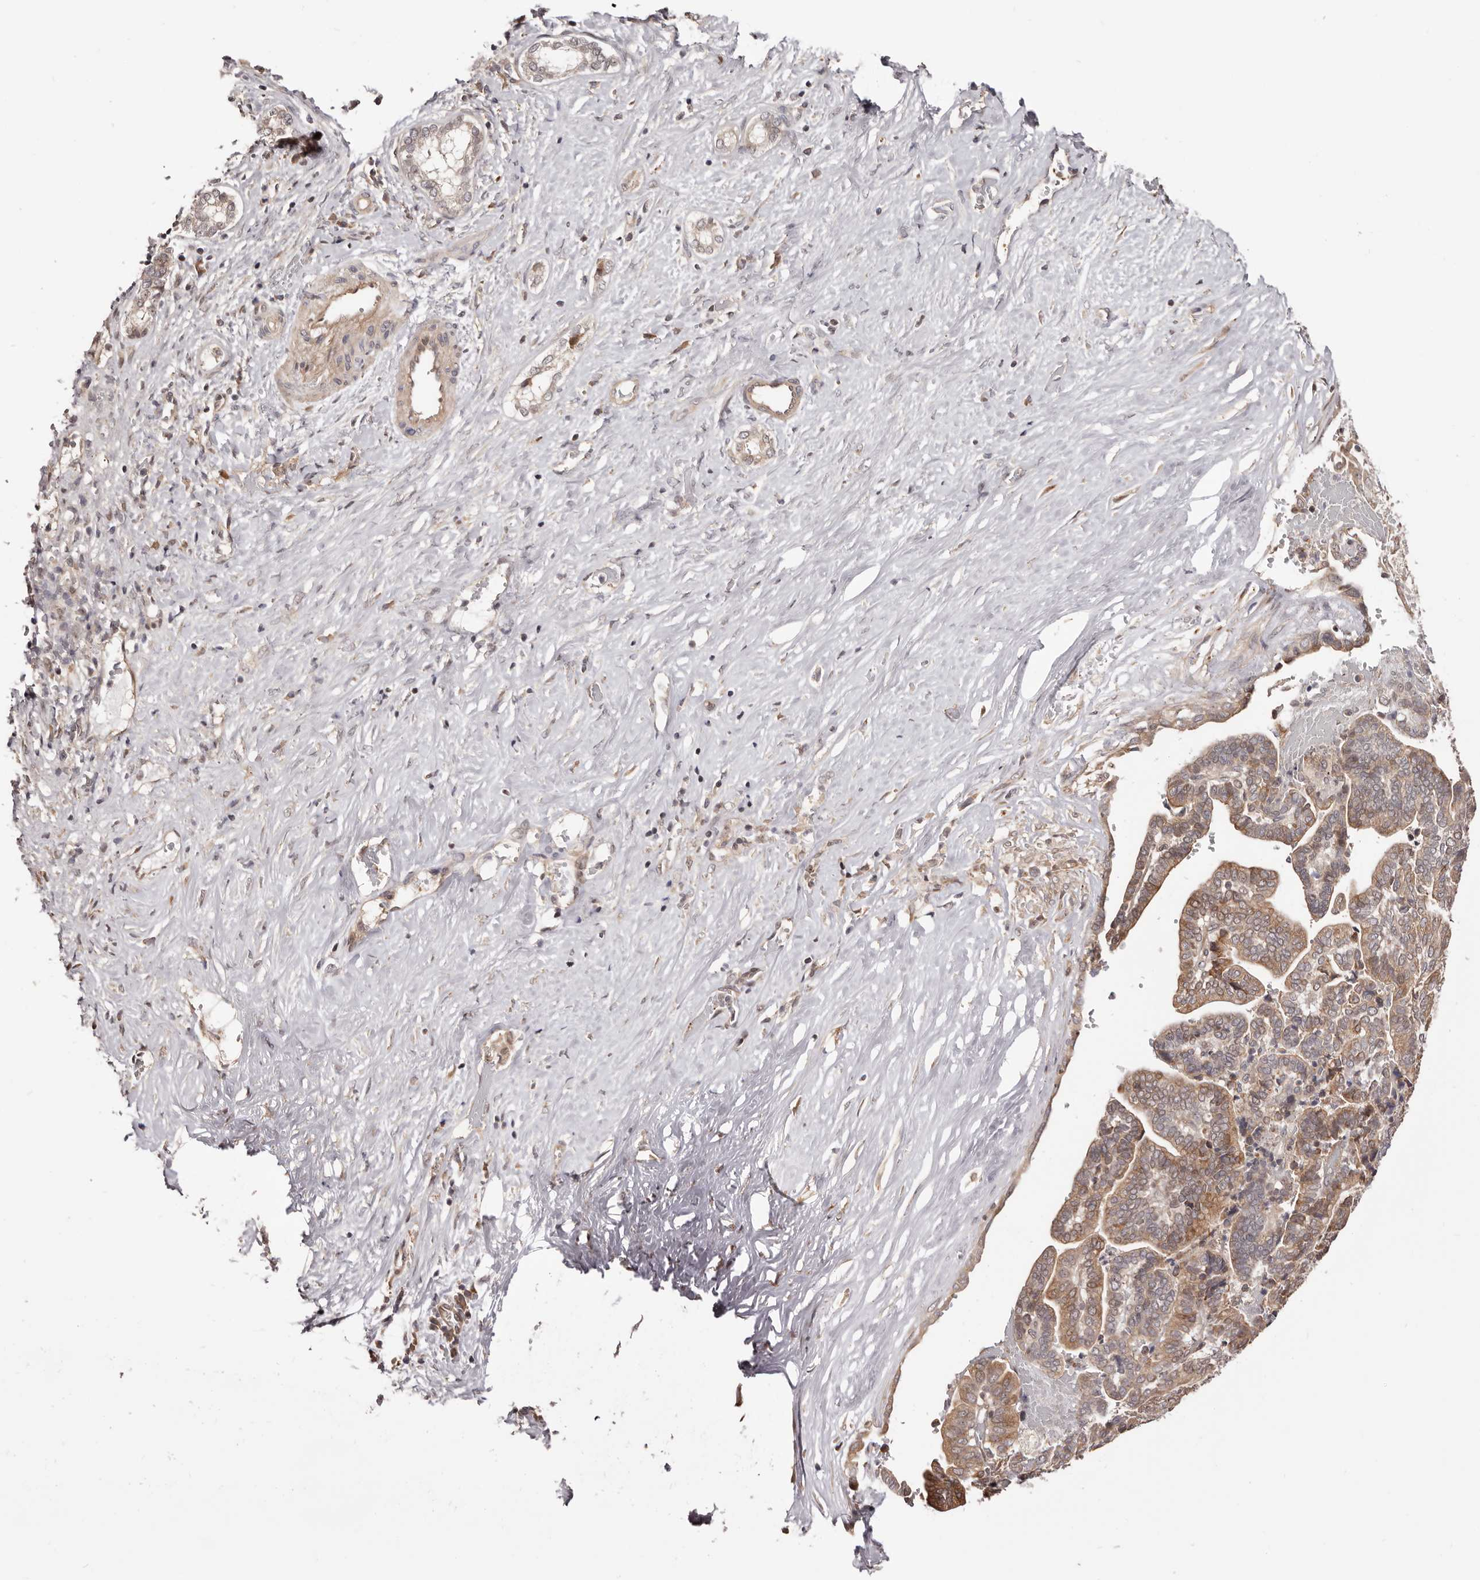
{"staining": {"intensity": "moderate", "quantity": ">75%", "location": "cytoplasmic/membranous,nuclear"}, "tissue": "liver cancer", "cell_type": "Tumor cells", "image_type": "cancer", "snomed": [{"axis": "morphology", "description": "Cholangiocarcinoma"}, {"axis": "topography", "description": "Liver"}], "caption": "IHC (DAB) staining of human liver cancer demonstrates moderate cytoplasmic/membranous and nuclear protein staining in approximately >75% of tumor cells.", "gene": "NOL12", "patient": {"sex": "female", "age": 75}}